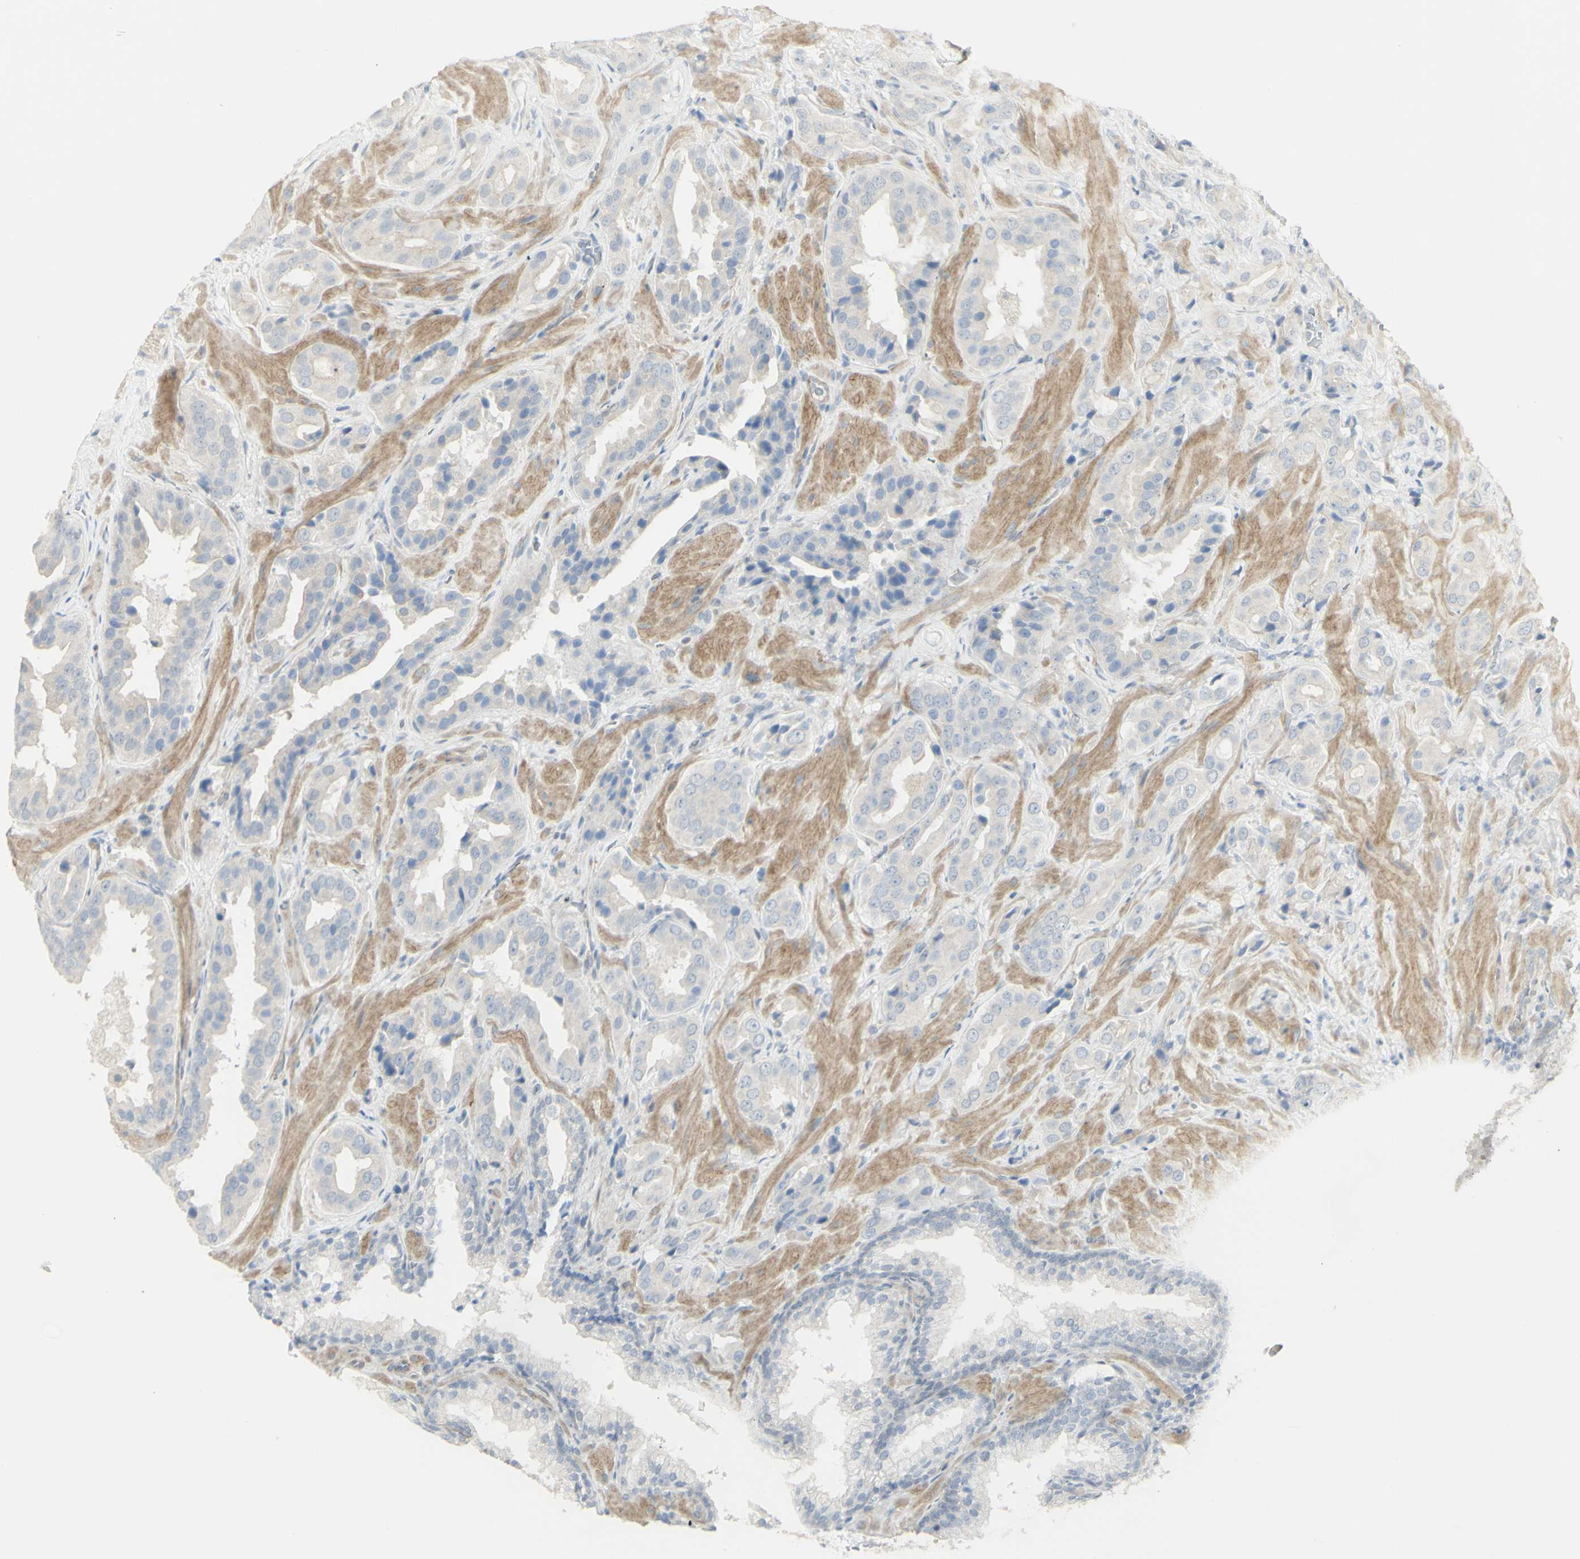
{"staining": {"intensity": "negative", "quantity": "none", "location": "none"}, "tissue": "prostate cancer", "cell_type": "Tumor cells", "image_type": "cancer", "snomed": [{"axis": "morphology", "description": "Adenocarcinoma, High grade"}, {"axis": "topography", "description": "Prostate"}], "caption": "Immunohistochemistry (IHC) photomicrograph of human prostate adenocarcinoma (high-grade) stained for a protein (brown), which displays no staining in tumor cells.", "gene": "NDST4", "patient": {"sex": "male", "age": 64}}